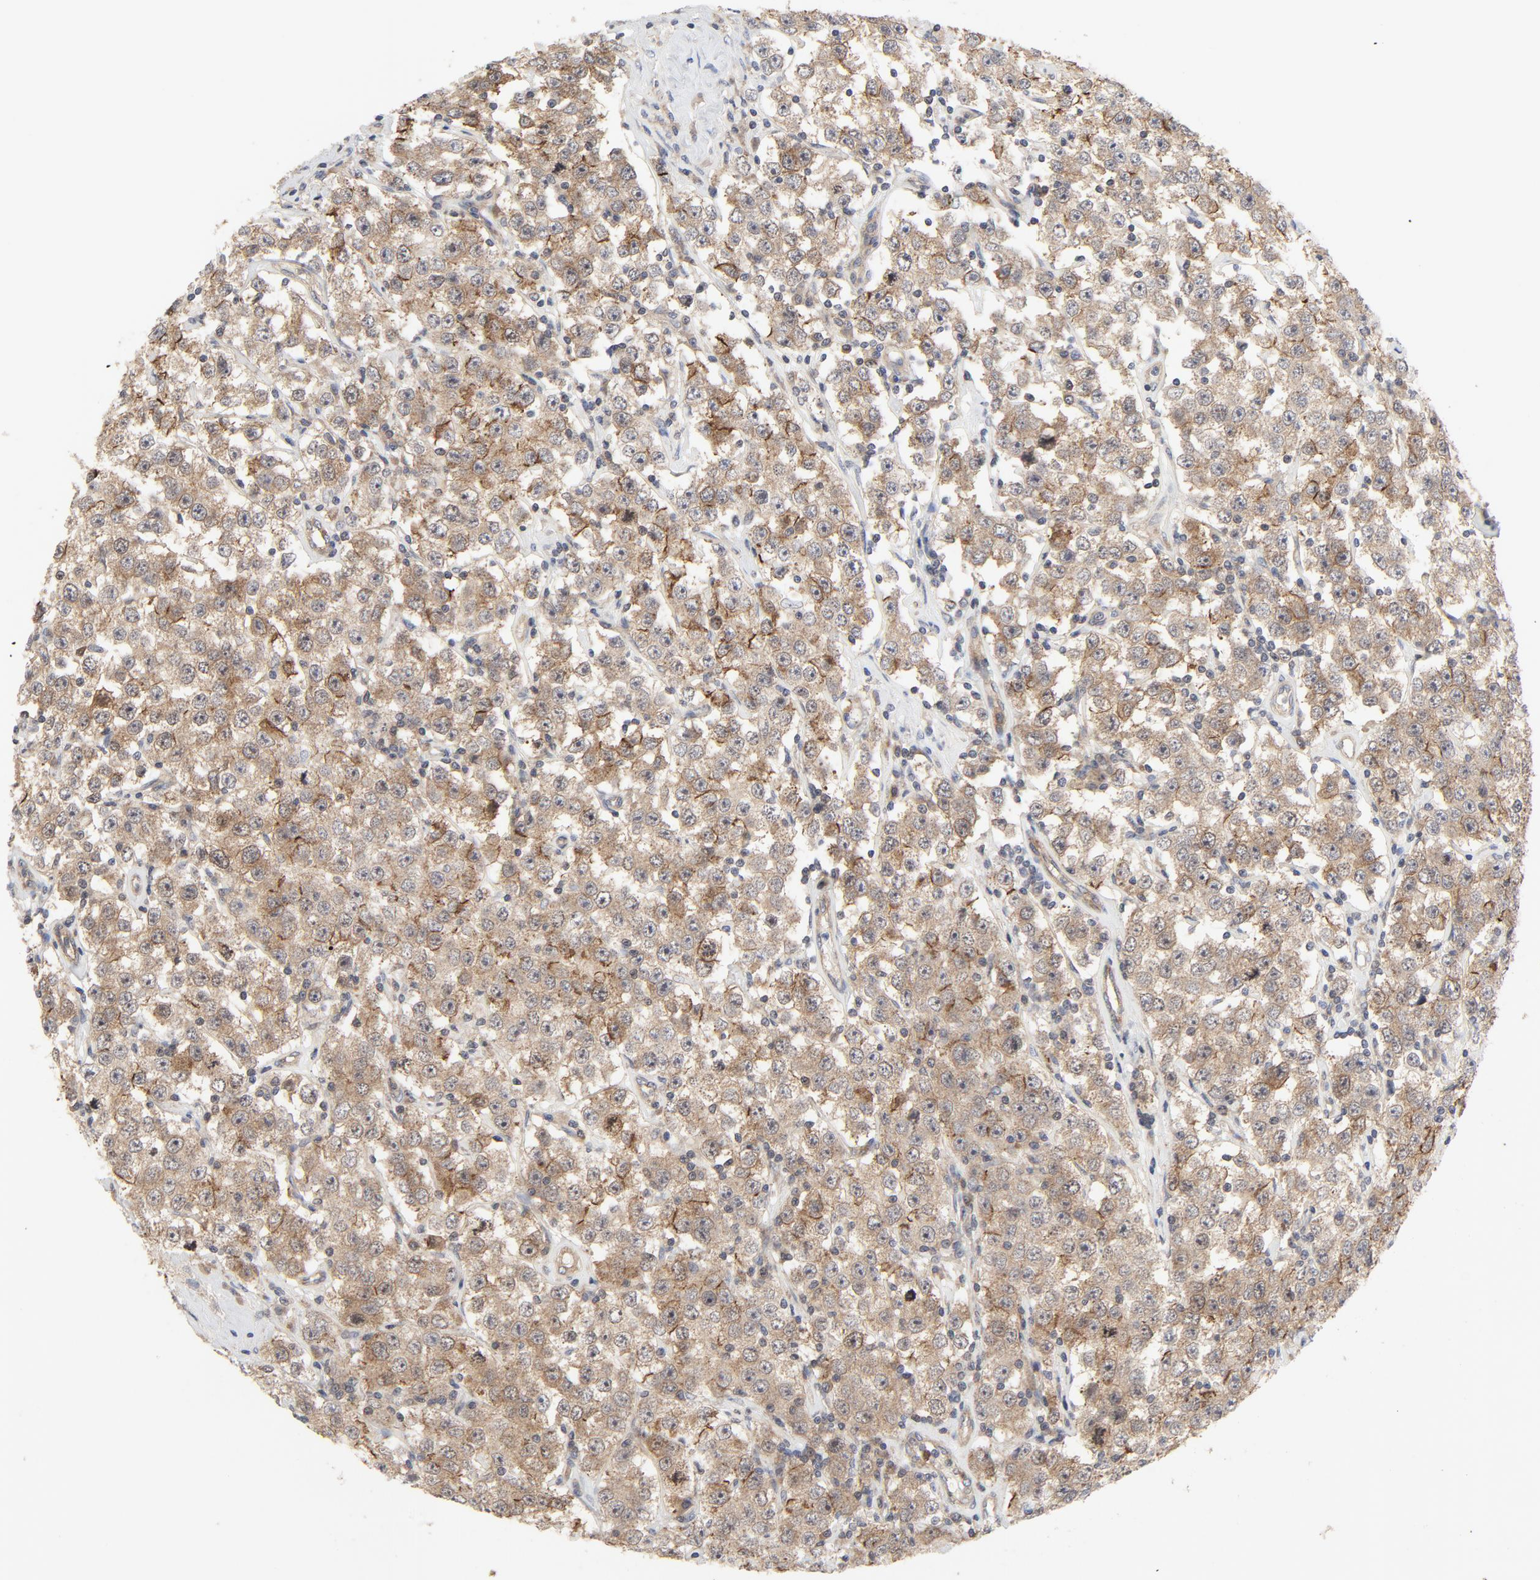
{"staining": {"intensity": "moderate", "quantity": ">75%", "location": "cytoplasmic/membranous"}, "tissue": "testis cancer", "cell_type": "Tumor cells", "image_type": "cancer", "snomed": [{"axis": "morphology", "description": "Seminoma, NOS"}, {"axis": "topography", "description": "Testis"}], "caption": "The histopathology image exhibits staining of testis cancer, revealing moderate cytoplasmic/membranous protein positivity (brown color) within tumor cells.", "gene": "MAP2K7", "patient": {"sex": "male", "age": 52}}